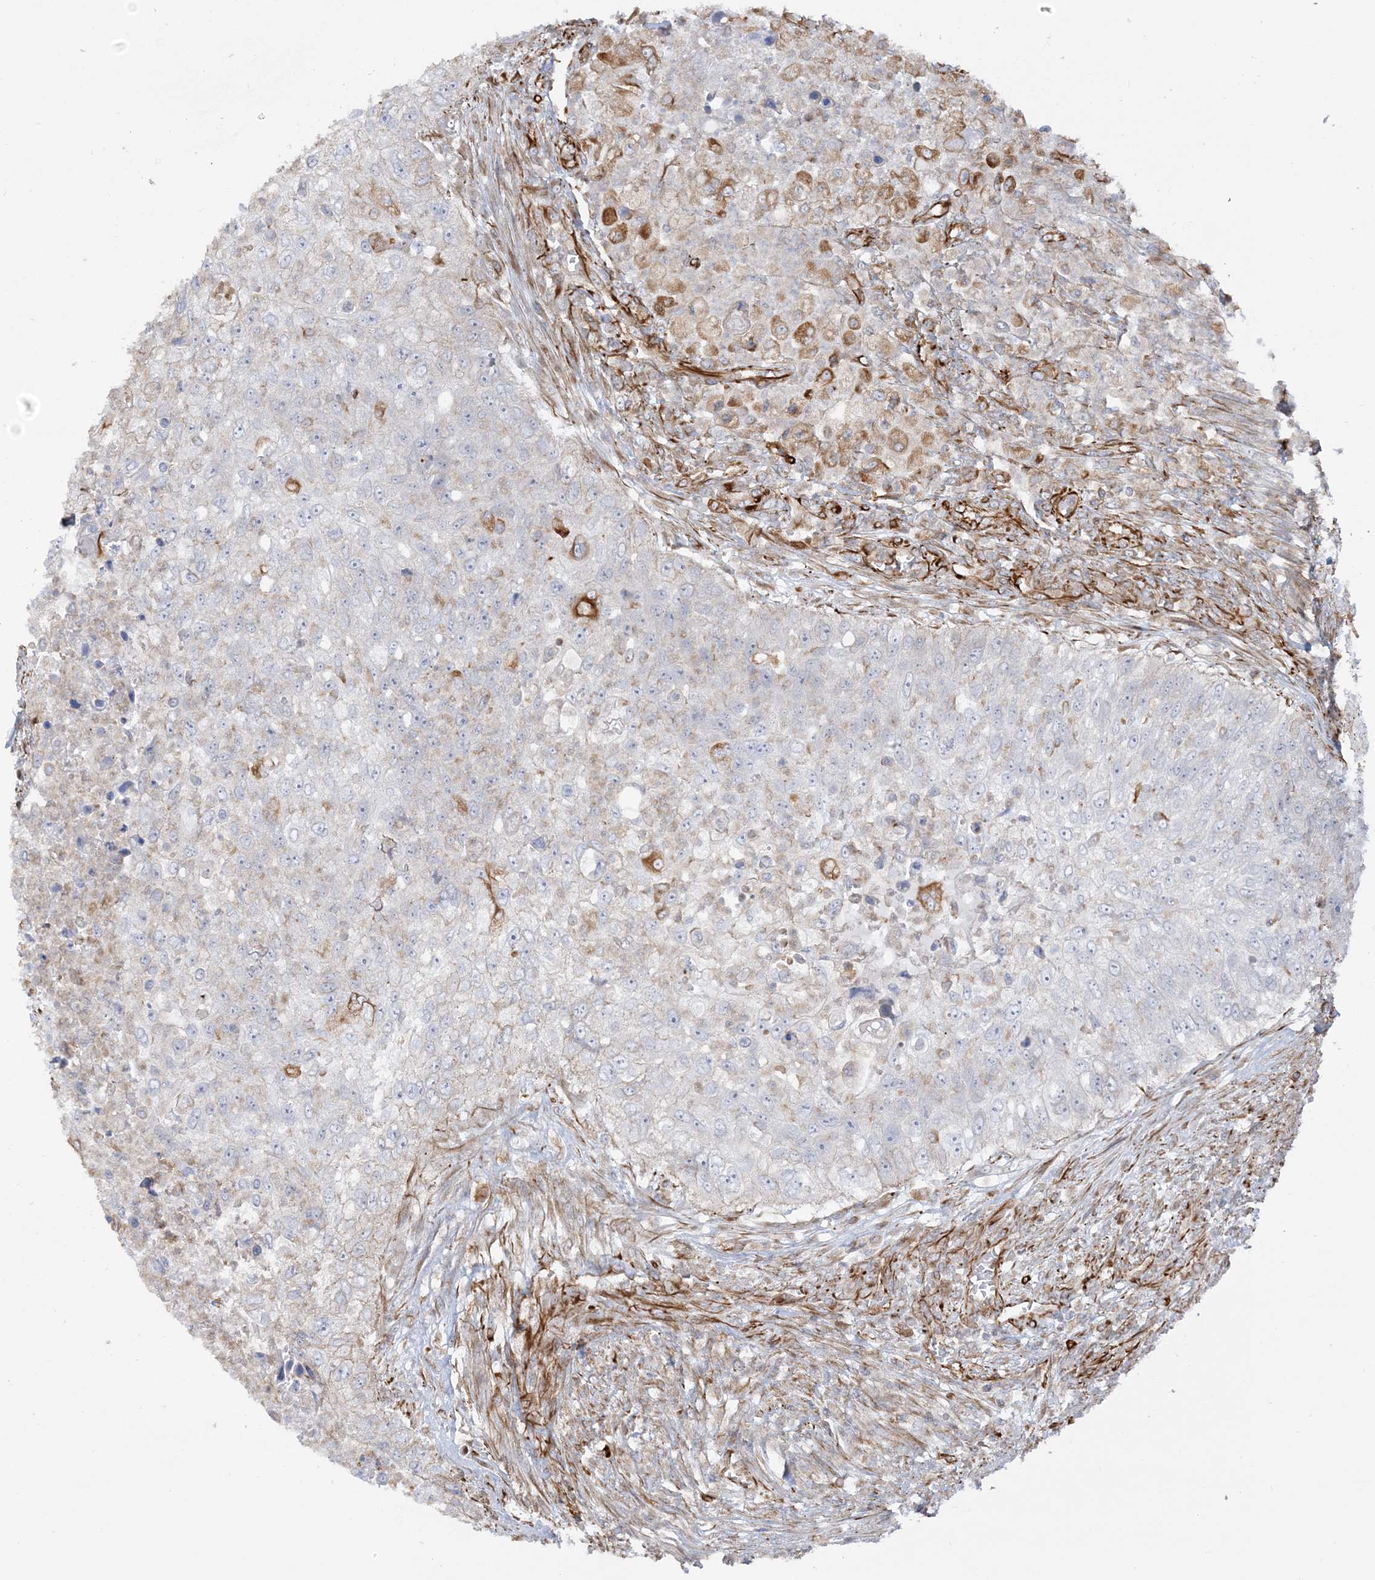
{"staining": {"intensity": "moderate", "quantity": "<25%", "location": "cytoplasmic/membranous"}, "tissue": "urothelial cancer", "cell_type": "Tumor cells", "image_type": "cancer", "snomed": [{"axis": "morphology", "description": "Urothelial carcinoma, High grade"}, {"axis": "topography", "description": "Urinary bladder"}], "caption": "DAB (3,3'-diaminobenzidine) immunohistochemical staining of high-grade urothelial carcinoma exhibits moderate cytoplasmic/membranous protein expression in approximately <25% of tumor cells. (brown staining indicates protein expression, while blue staining denotes nuclei).", "gene": "SCLT1", "patient": {"sex": "female", "age": 60}}